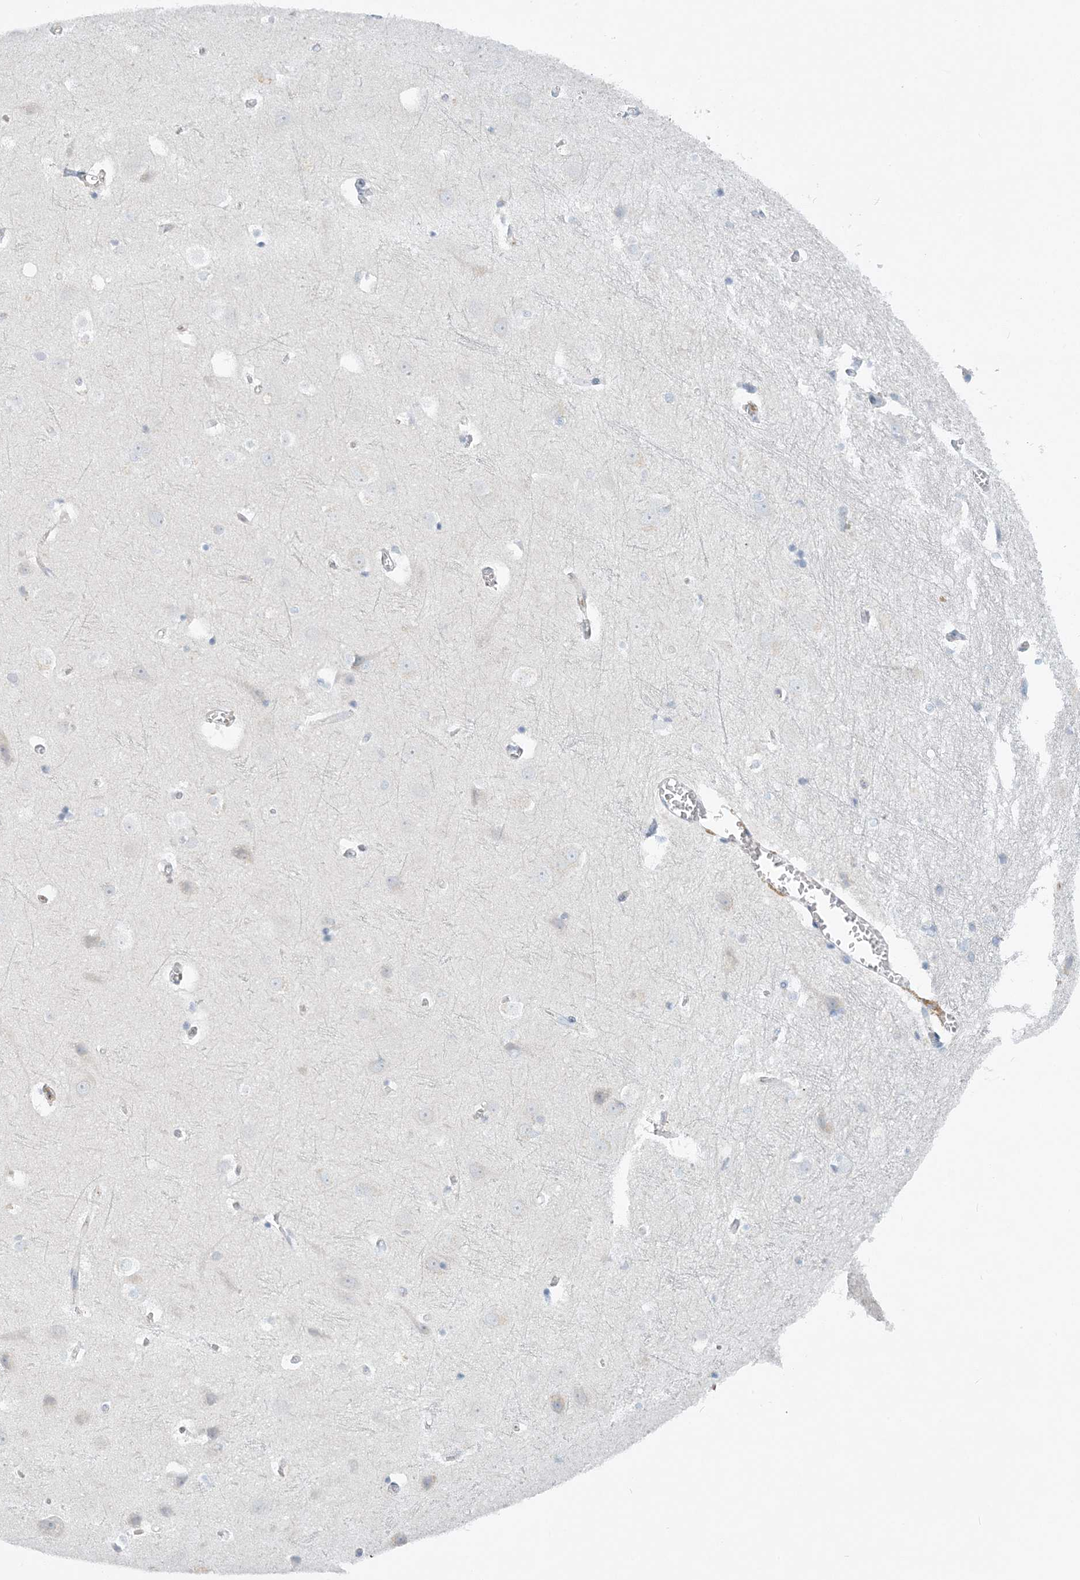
{"staining": {"intensity": "negative", "quantity": "none", "location": "none"}, "tissue": "cerebral cortex", "cell_type": "Endothelial cells", "image_type": "normal", "snomed": [{"axis": "morphology", "description": "Normal tissue, NOS"}, {"axis": "topography", "description": "Cerebral cortex"}], "caption": "Protein analysis of benign cerebral cortex demonstrates no significant expression in endothelial cells.", "gene": "NAA11", "patient": {"sex": "male", "age": 54}}